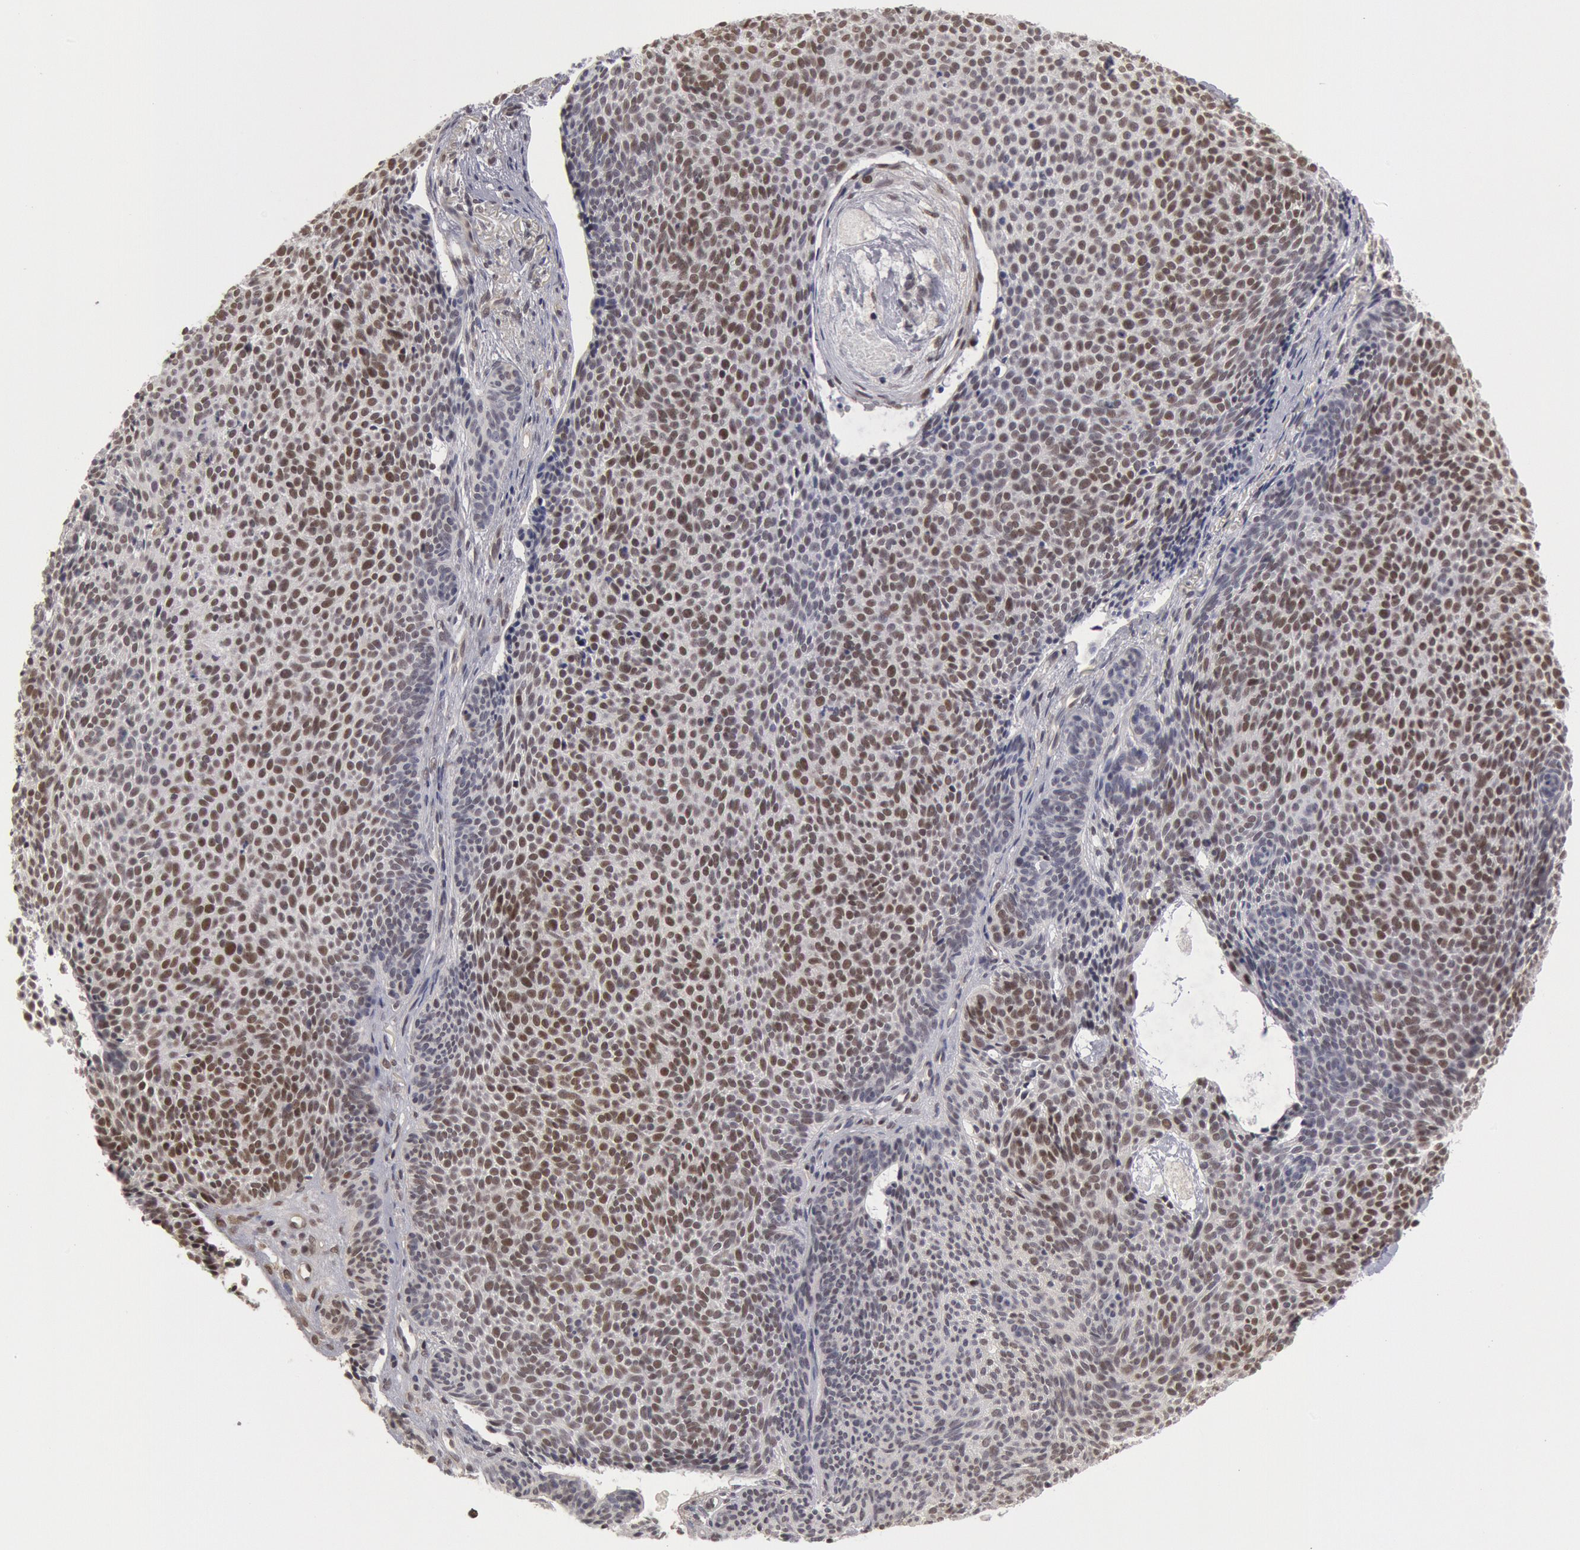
{"staining": {"intensity": "moderate", "quantity": ">75%", "location": "nuclear"}, "tissue": "skin cancer", "cell_type": "Tumor cells", "image_type": "cancer", "snomed": [{"axis": "morphology", "description": "Basal cell carcinoma"}, {"axis": "topography", "description": "Skin"}], "caption": "Human skin basal cell carcinoma stained with a protein marker reveals moderate staining in tumor cells.", "gene": "PPP4R3B", "patient": {"sex": "male", "age": 84}}